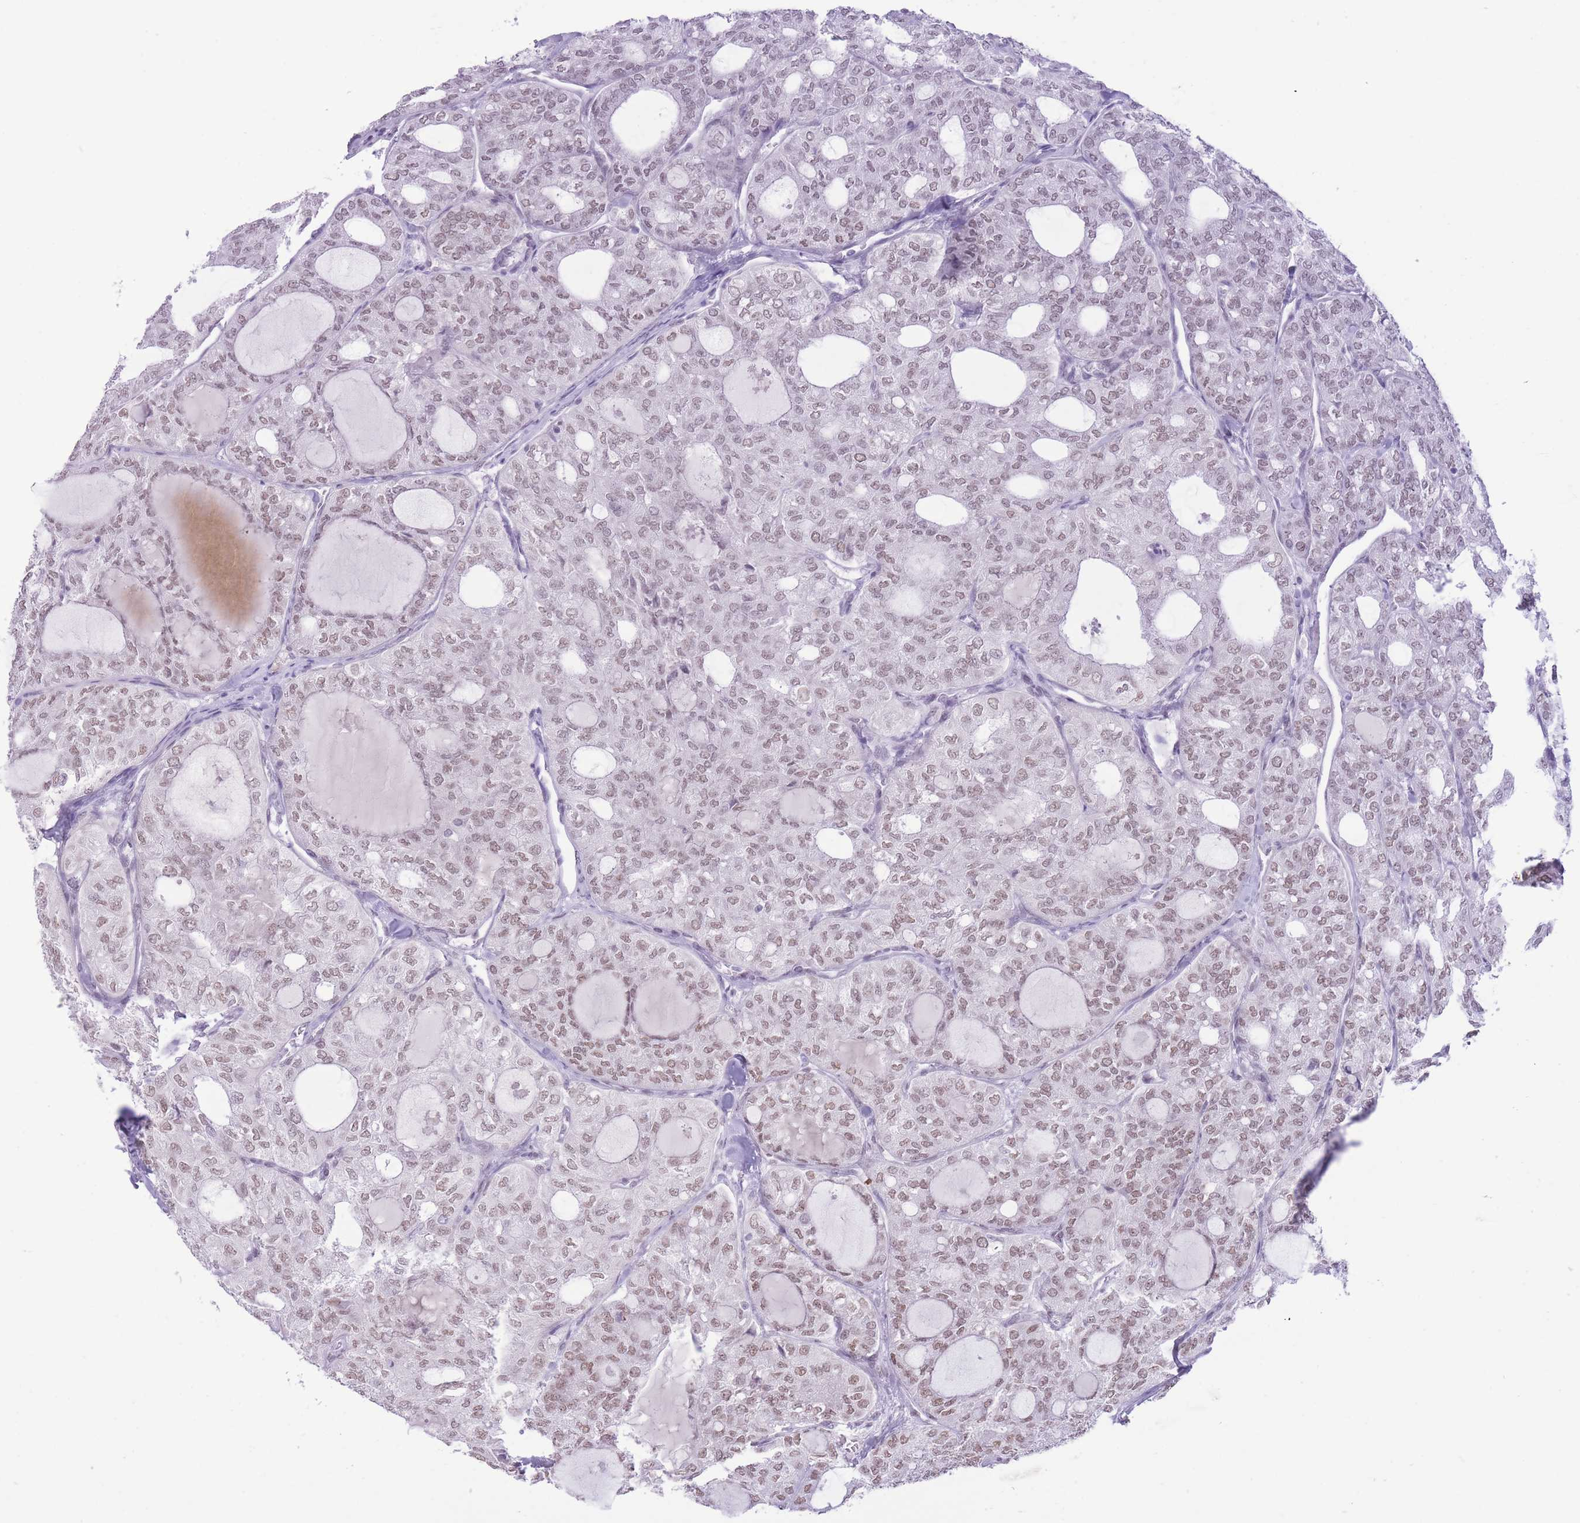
{"staining": {"intensity": "weak", "quantity": ">75%", "location": "nuclear"}, "tissue": "thyroid cancer", "cell_type": "Tumor cells", "image_type": "cancer", "snomed": [{"axis": "morphology", "description": "Follicular adenoma carcinoma, NOS"}, {"axis": "topography", "description": "Thyroid gland"}], "caption": "High-magnification brightfield microscopy of thyroid cancer stained with DAB (brown) and counterstained with hematoxylin (blue). tumor cells exhibit weak nuclear staining is seen in approximately>75% of cells.", "gene": "ZBED5", "patient": {"sex": "male", "age": 75}}